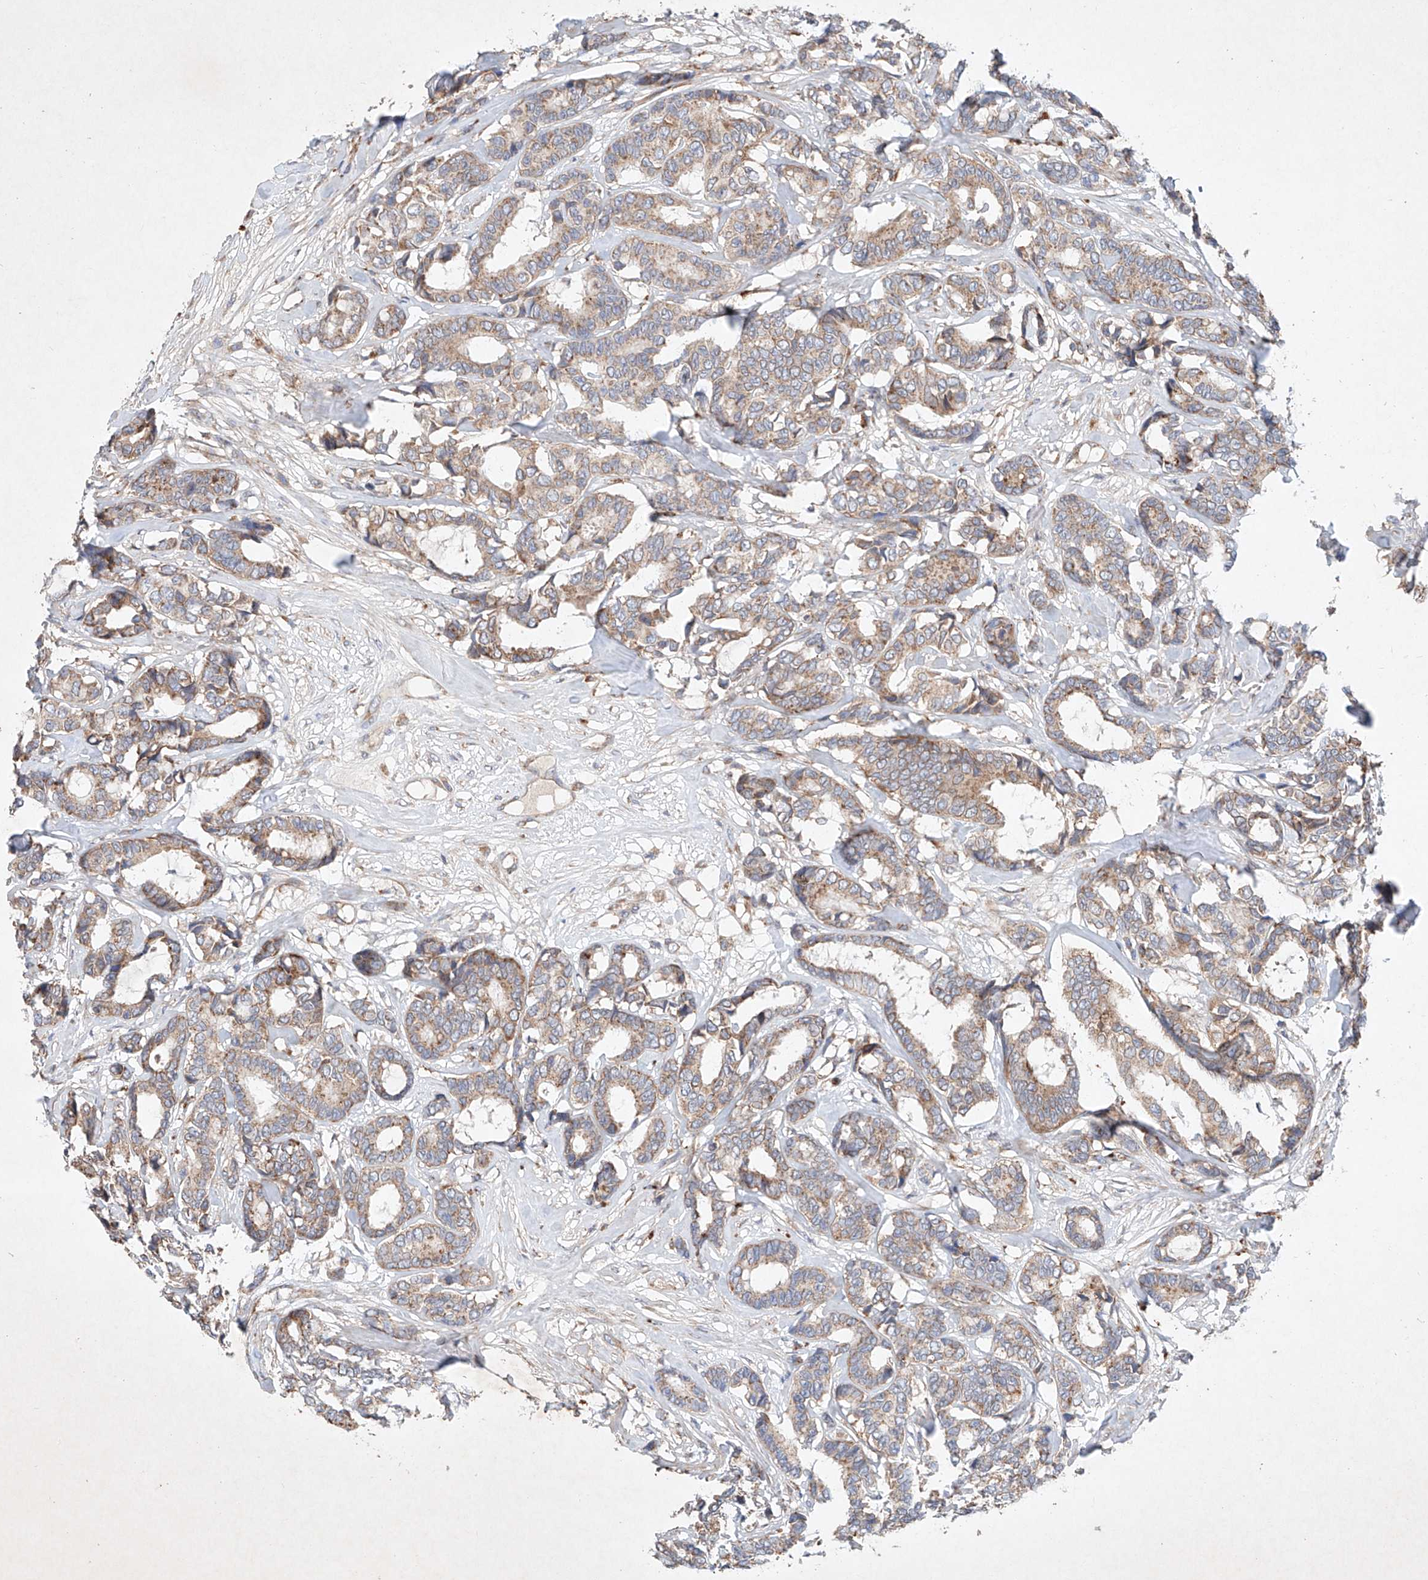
{"staining": {"intensity": "weak", "quantity": ">75%", "location": "cytoplasmic/membranous"}, "tissue": "breast cancer", "cell_type": "Tumor cells", "image_type": "cancer", "snomed": [{"axis": "morphology", "description": "Duct carcinoma"}, {"axis": "topography", "description": "Breast"}], "caption": "Immunohistochemistry micrograph of human invasive ductal carcinoma (breast) stained for a protein (brown), which exhibits low levels of weak cytoplasmic/membranous staining in approximately >75% of tumor cells.", "gene": "FASTK", "patient": {"sex": "female", "age": 87}}